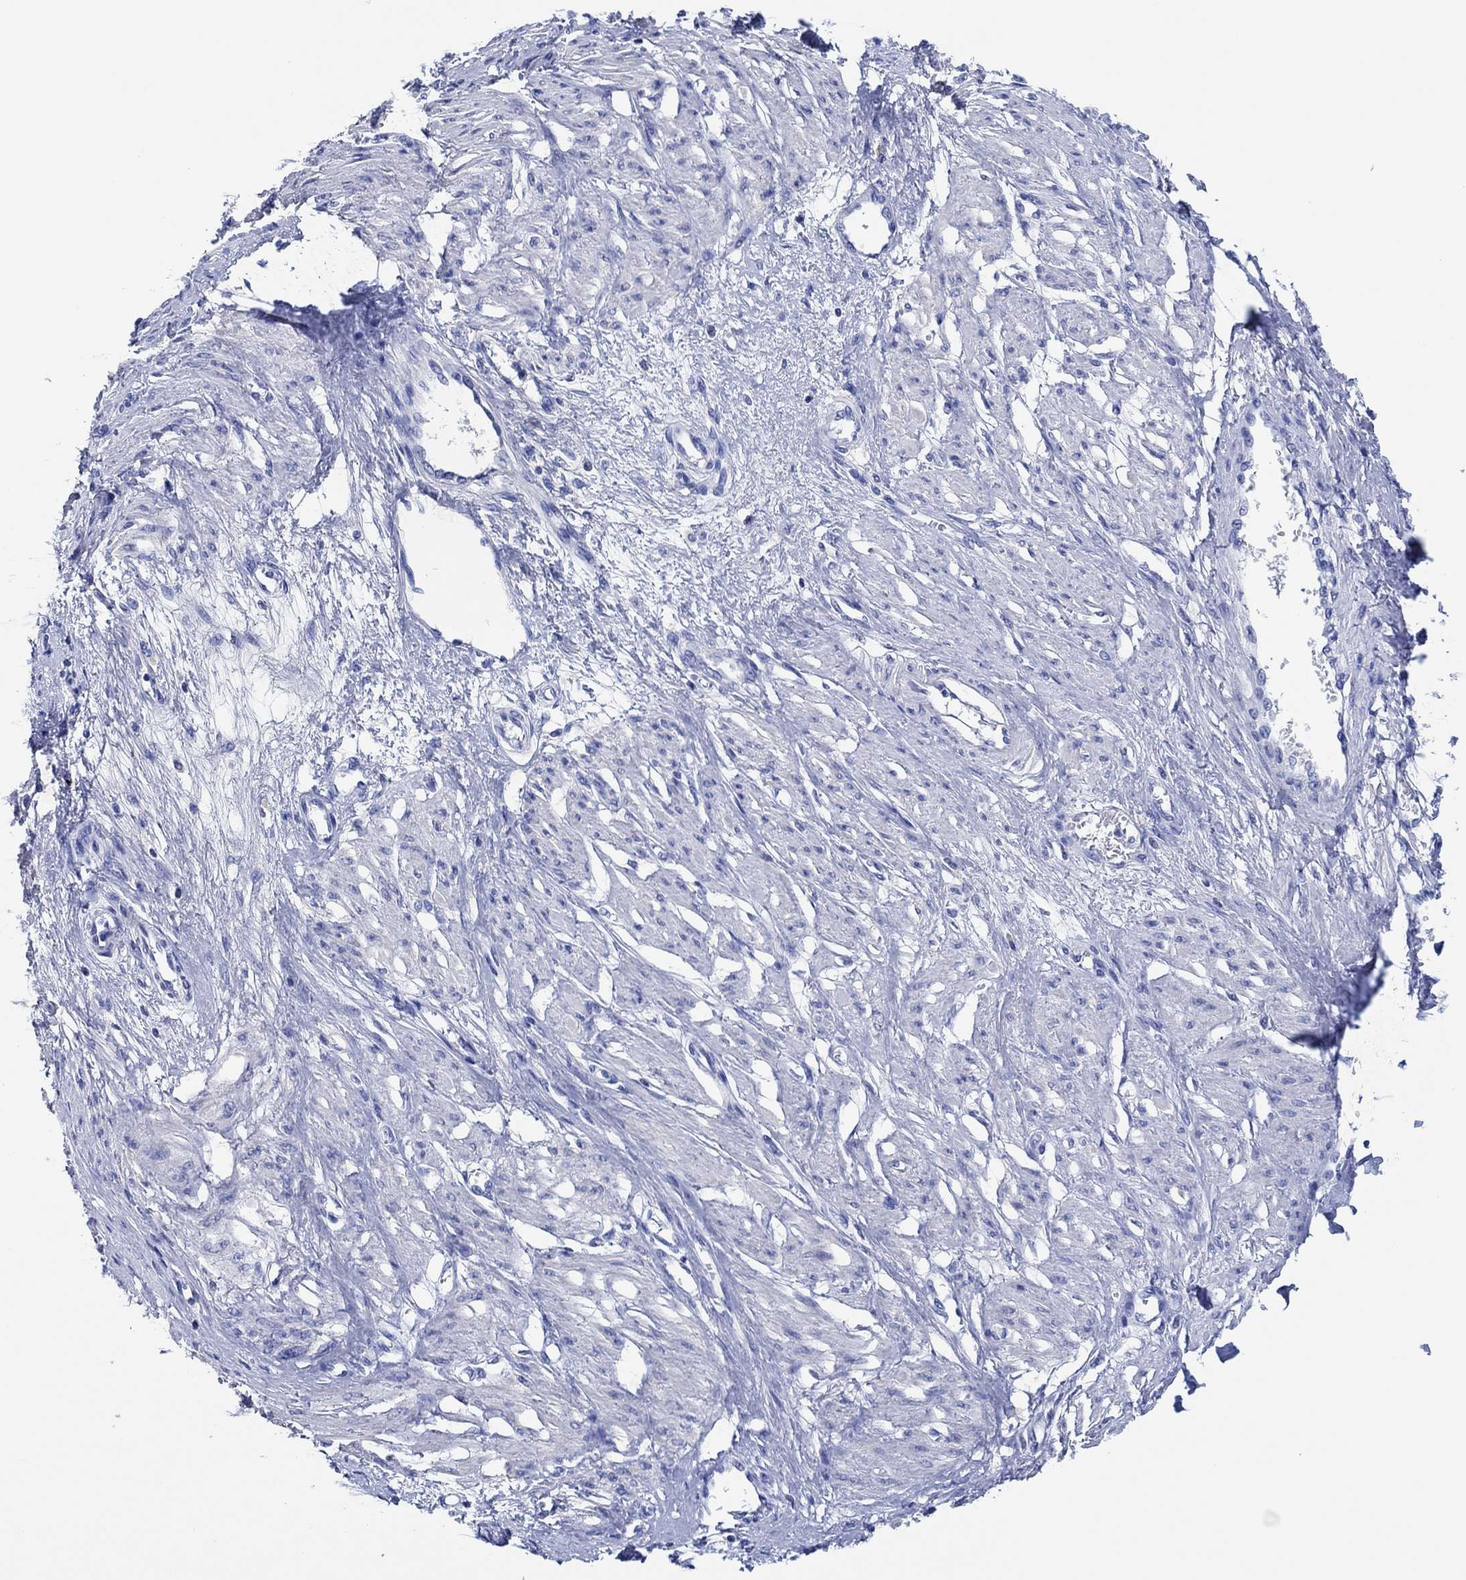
{"staining": {"intensity": "negative", "quantity": "none", "location": "none"}, "tissue": "smooth muscle", "cell_type": "Smooth muscle cells", "image_type": "normal", "snomed": [{"axis": "morphology", "description": "Normal tissue, NOS"}, {"axis": "topography", "description": "Smooth muscle"}, {"axis": "topography", "description": "Uterus"}], "caption": "IHC photomicrograph of benign smooth muscle: human smooth muscle stained with DAB (3,3'-diaminobenzidine) shows no significant protein positivity in smooth muscle cells. Brightfield microscopy of immunohistochemistry (IHC) stained with DAB (brown) and hematoxylin (blue), captured at high magnification.", "gene": "CPNE6", "patient": {"sex": "female", "age": 39}}